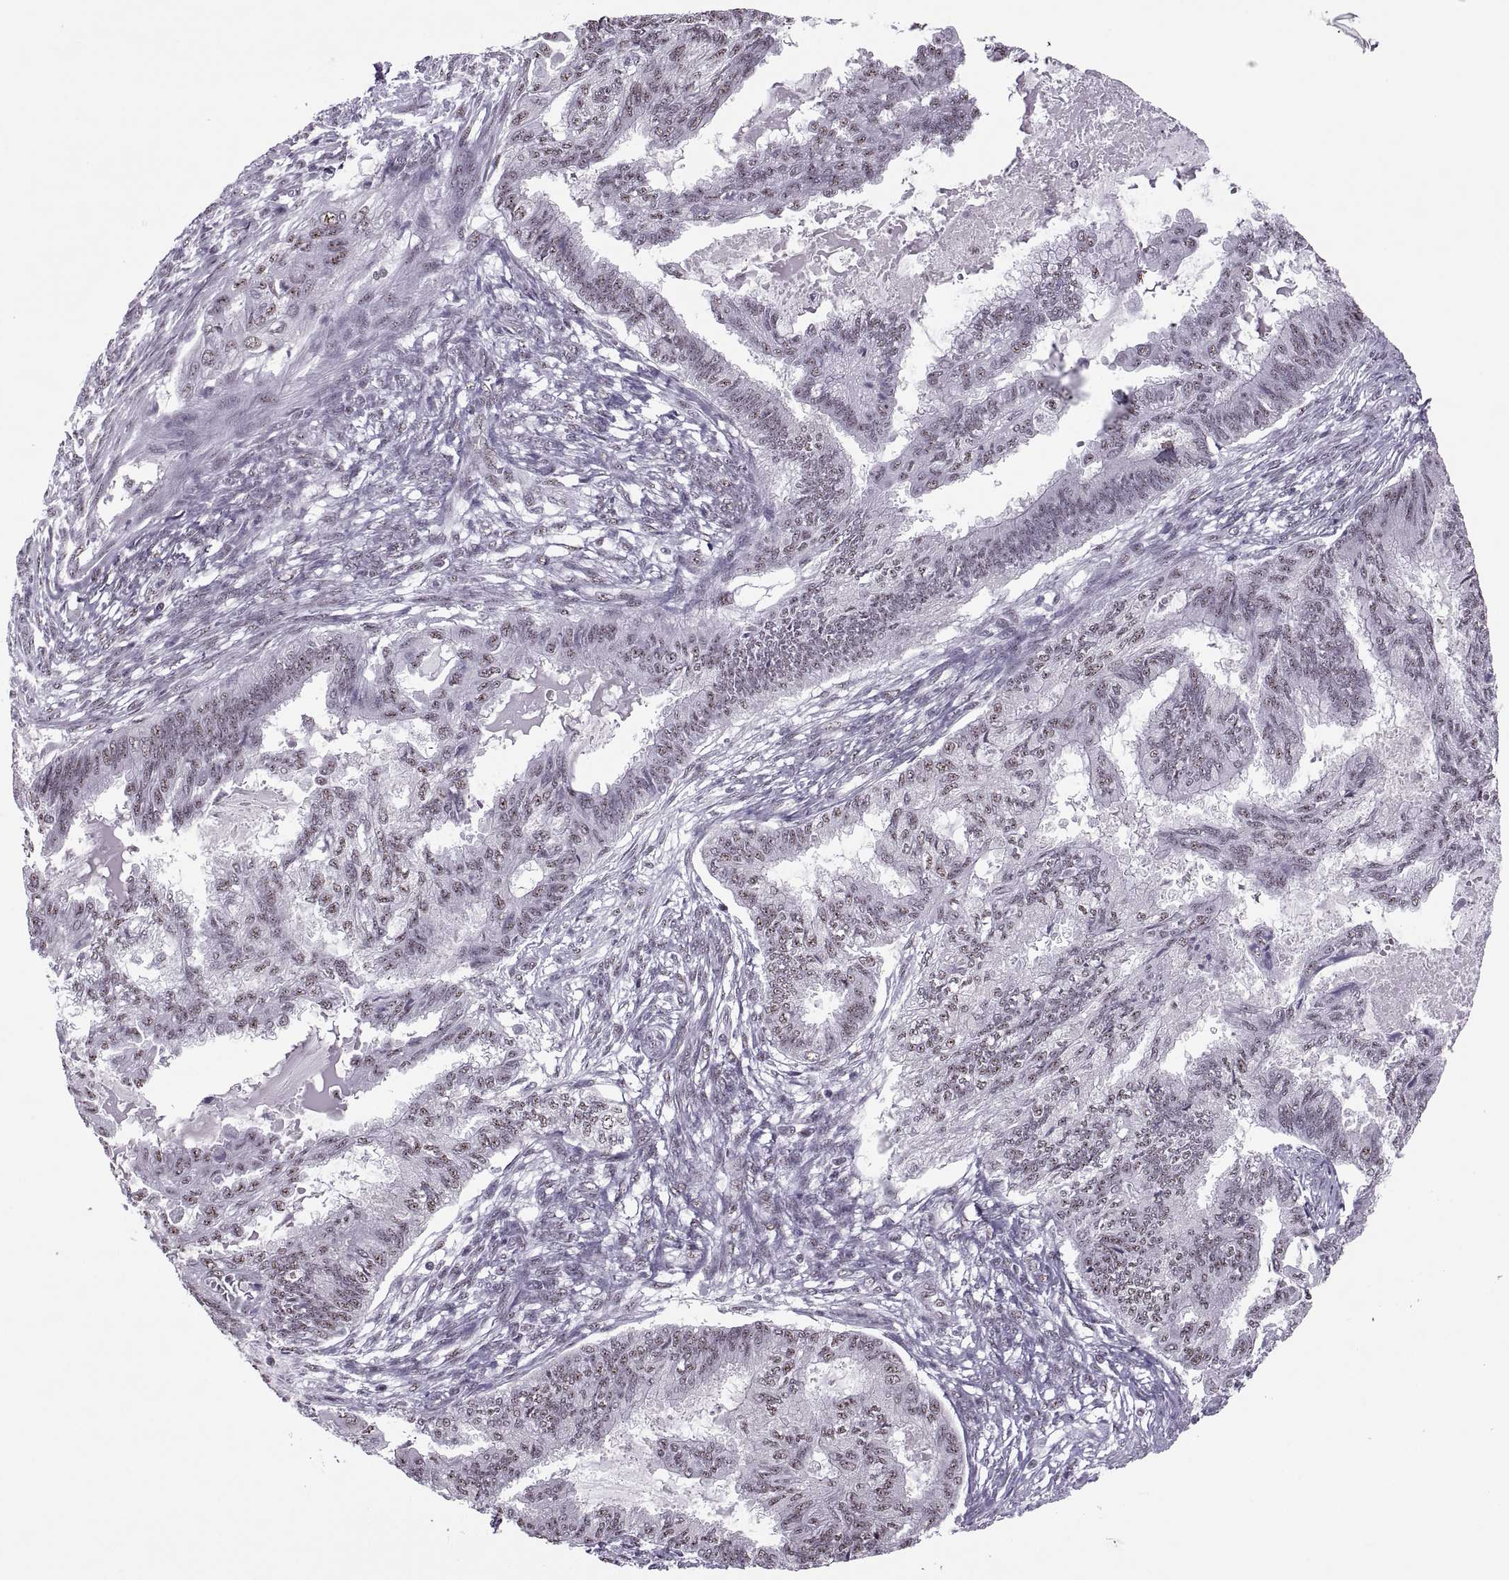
{"staining": {"intensity": "weak", "quantity": "25%-75%", "location": "nuclear"}, "tissue": "endometrial cancer", "cell_type": "Tumor cells", "image_type": "cancer", "snomed": [{"axis": "morphology", "description": "Adenocarcinoma, NOS"}, {"axis": "topography", "description": "Endometrium"}], "caption": "About 25%-75% of tumor cells in endometrial cancer (adenocarcinoma) exhibit weak nuclear protein positivity as visualized by brown immunohistochemical staining.", "gene": "MAGEA4", "patient": {"sex": "female", "age": 86}}